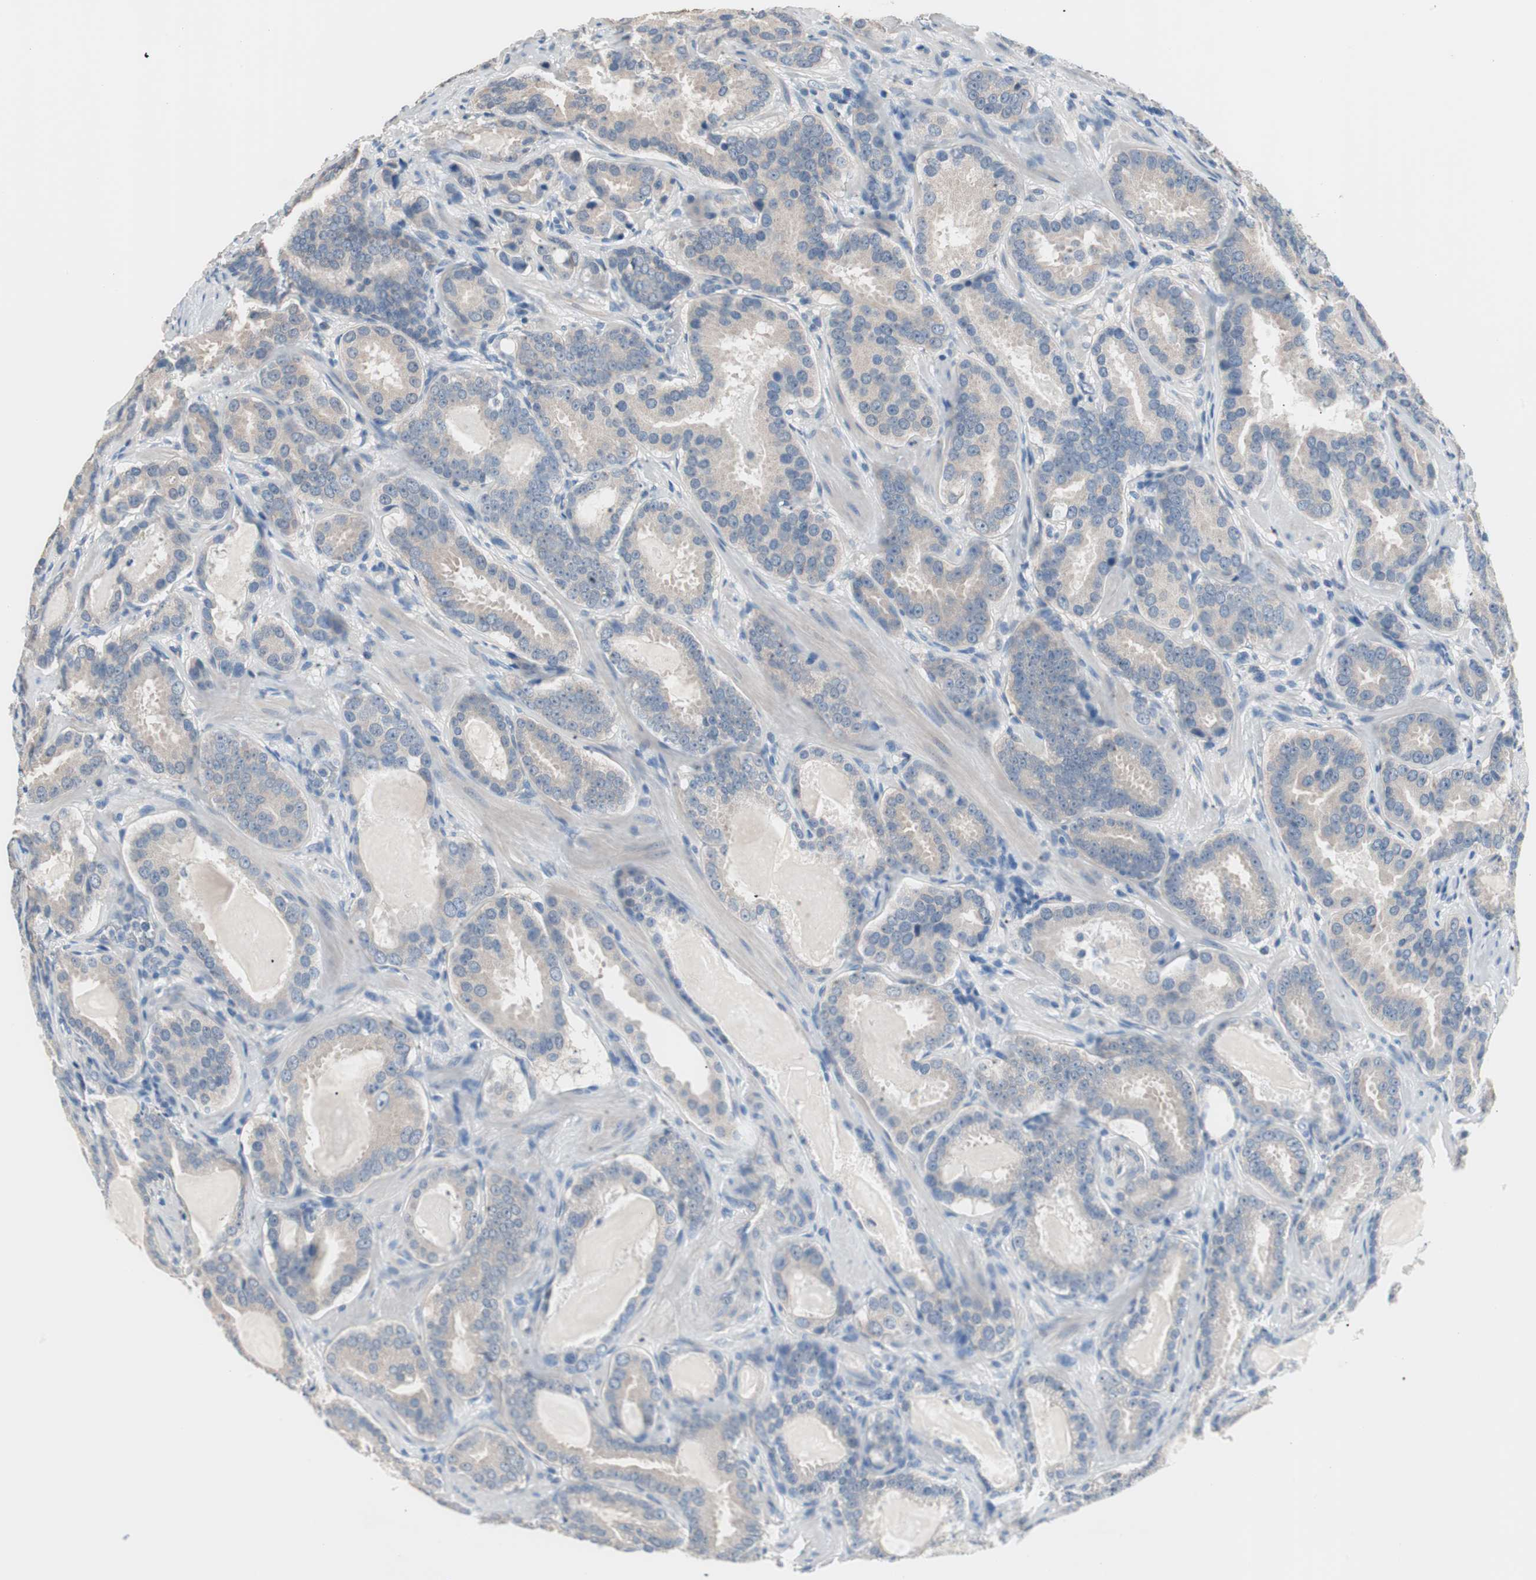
{"staining": {"intensity": "weak", "quantity": ">75%", "location": "cytoplasmic/membranous"}, "tissue": "prostate cancer", "cell_type": "Tumor cells", "image_type": "cancer", "snomed": [{"axis": "morphology", "description": "Adenocarcinoma, Low grade"}, {"axis": "topography", "description": "Prostate"}], "caption": "Immunohistochemical staining of prostate cancer exhibits weak cytoplasmic/membranous protein positivity in approximately >75% of tumor cells.", "gene": "VIL1", "patient": {"sex": "male", "age": 59}}